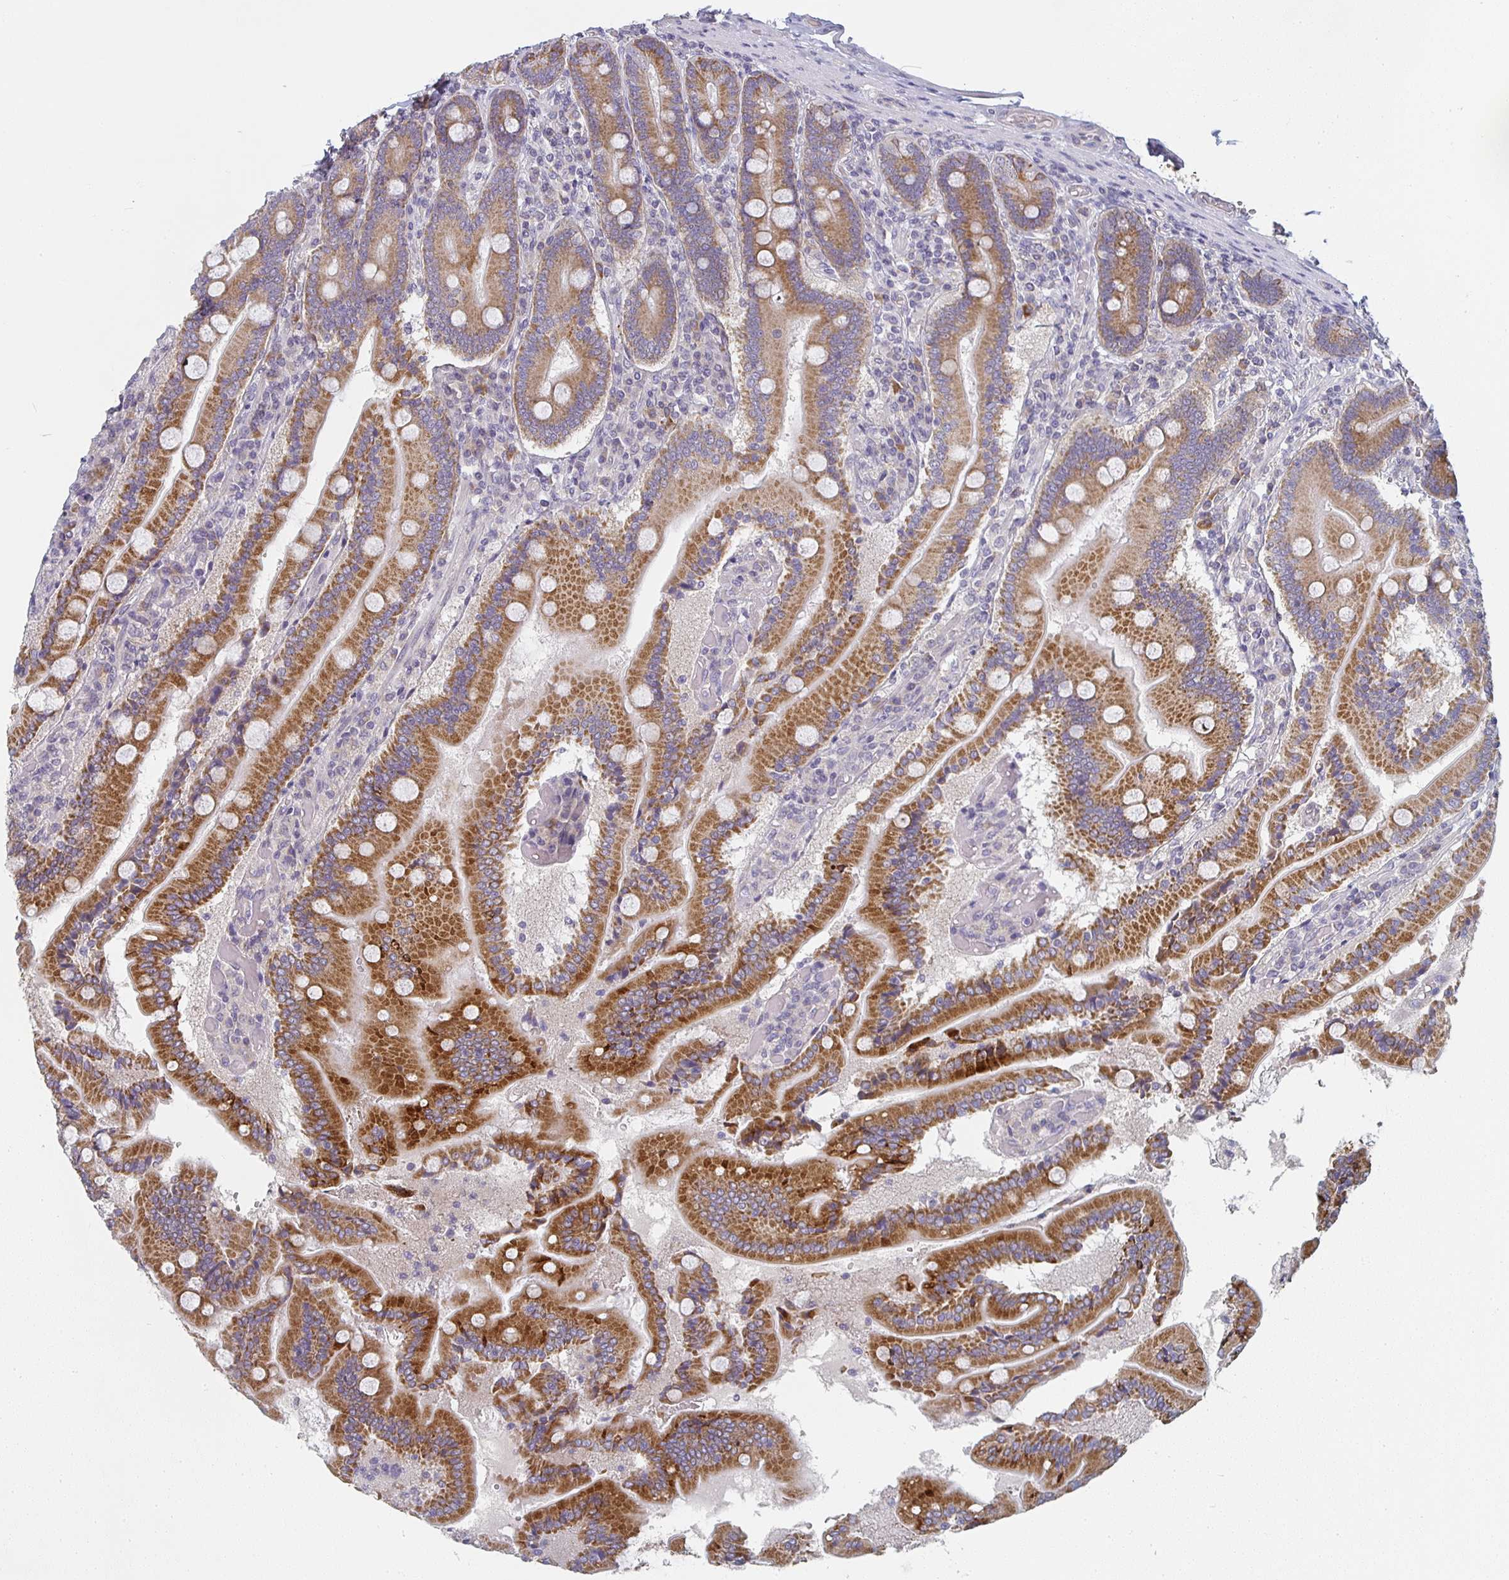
{"staining": {"intensity": "strong", "quantity": ">75%", "location": "cytoplasmic/membranous"}, "tissue": "duodenum", "cell_type": "Glandular cells", "image_type": "normal", "snomed": [{"axis": "morphology", "description": "Normal tissue, NOS"}, {"axis": "topography", "description": "Duodenum"}], "caption": "DAB immunohistochemical staining of normal duodenum shows strong cytoplasmic/membranous protein expression in about >75% of glandular cells. (Brightfield microscopy of DAB IHC at high magnification).", "gene": "CTHRC1", "patient": {"sex": "female", "age": 62}}